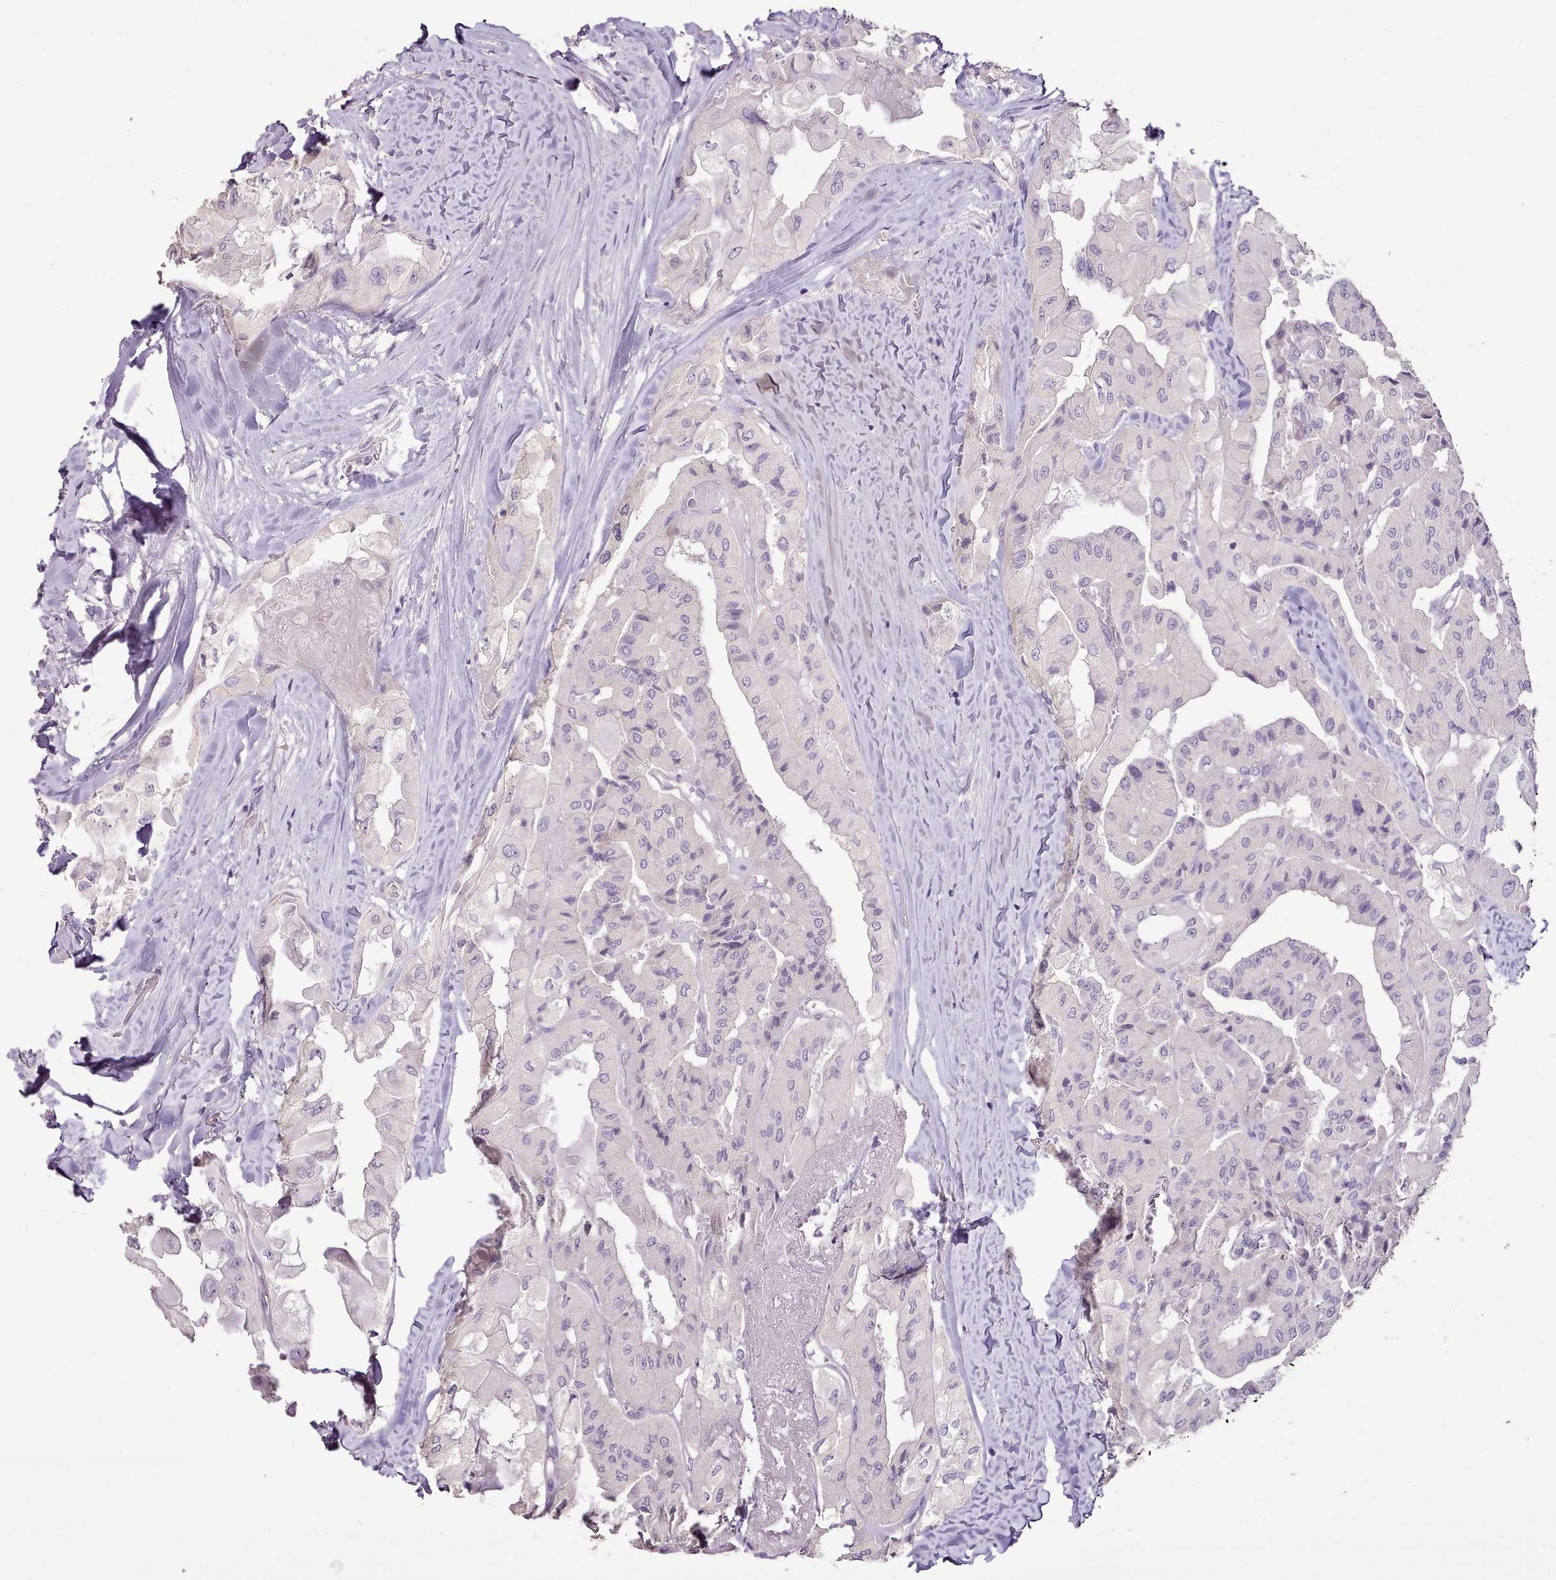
{"staining": {"intensity": "negative", "quantity": "none", "location": "none"}, "tissue": "thyroid cancer", "cell_type": "Tumor cells", "image_type": "cancer", "snomed": [{"axis": "morphology", "description": "Normal tissue, NOS"}, {"axis": "morphology", "description": "Papillary adenocarcinoma, NOS"}, {"axis": "topography", "description": "Thyroid gland"}], "caption": "This is a photomicrograph of immunohistochemistry (IHC) staining of thyroid cancer, which shows no staining in tumor cells.", "gene": "BLOC1S2", "patient": {"sex": "female", "age": 59}}